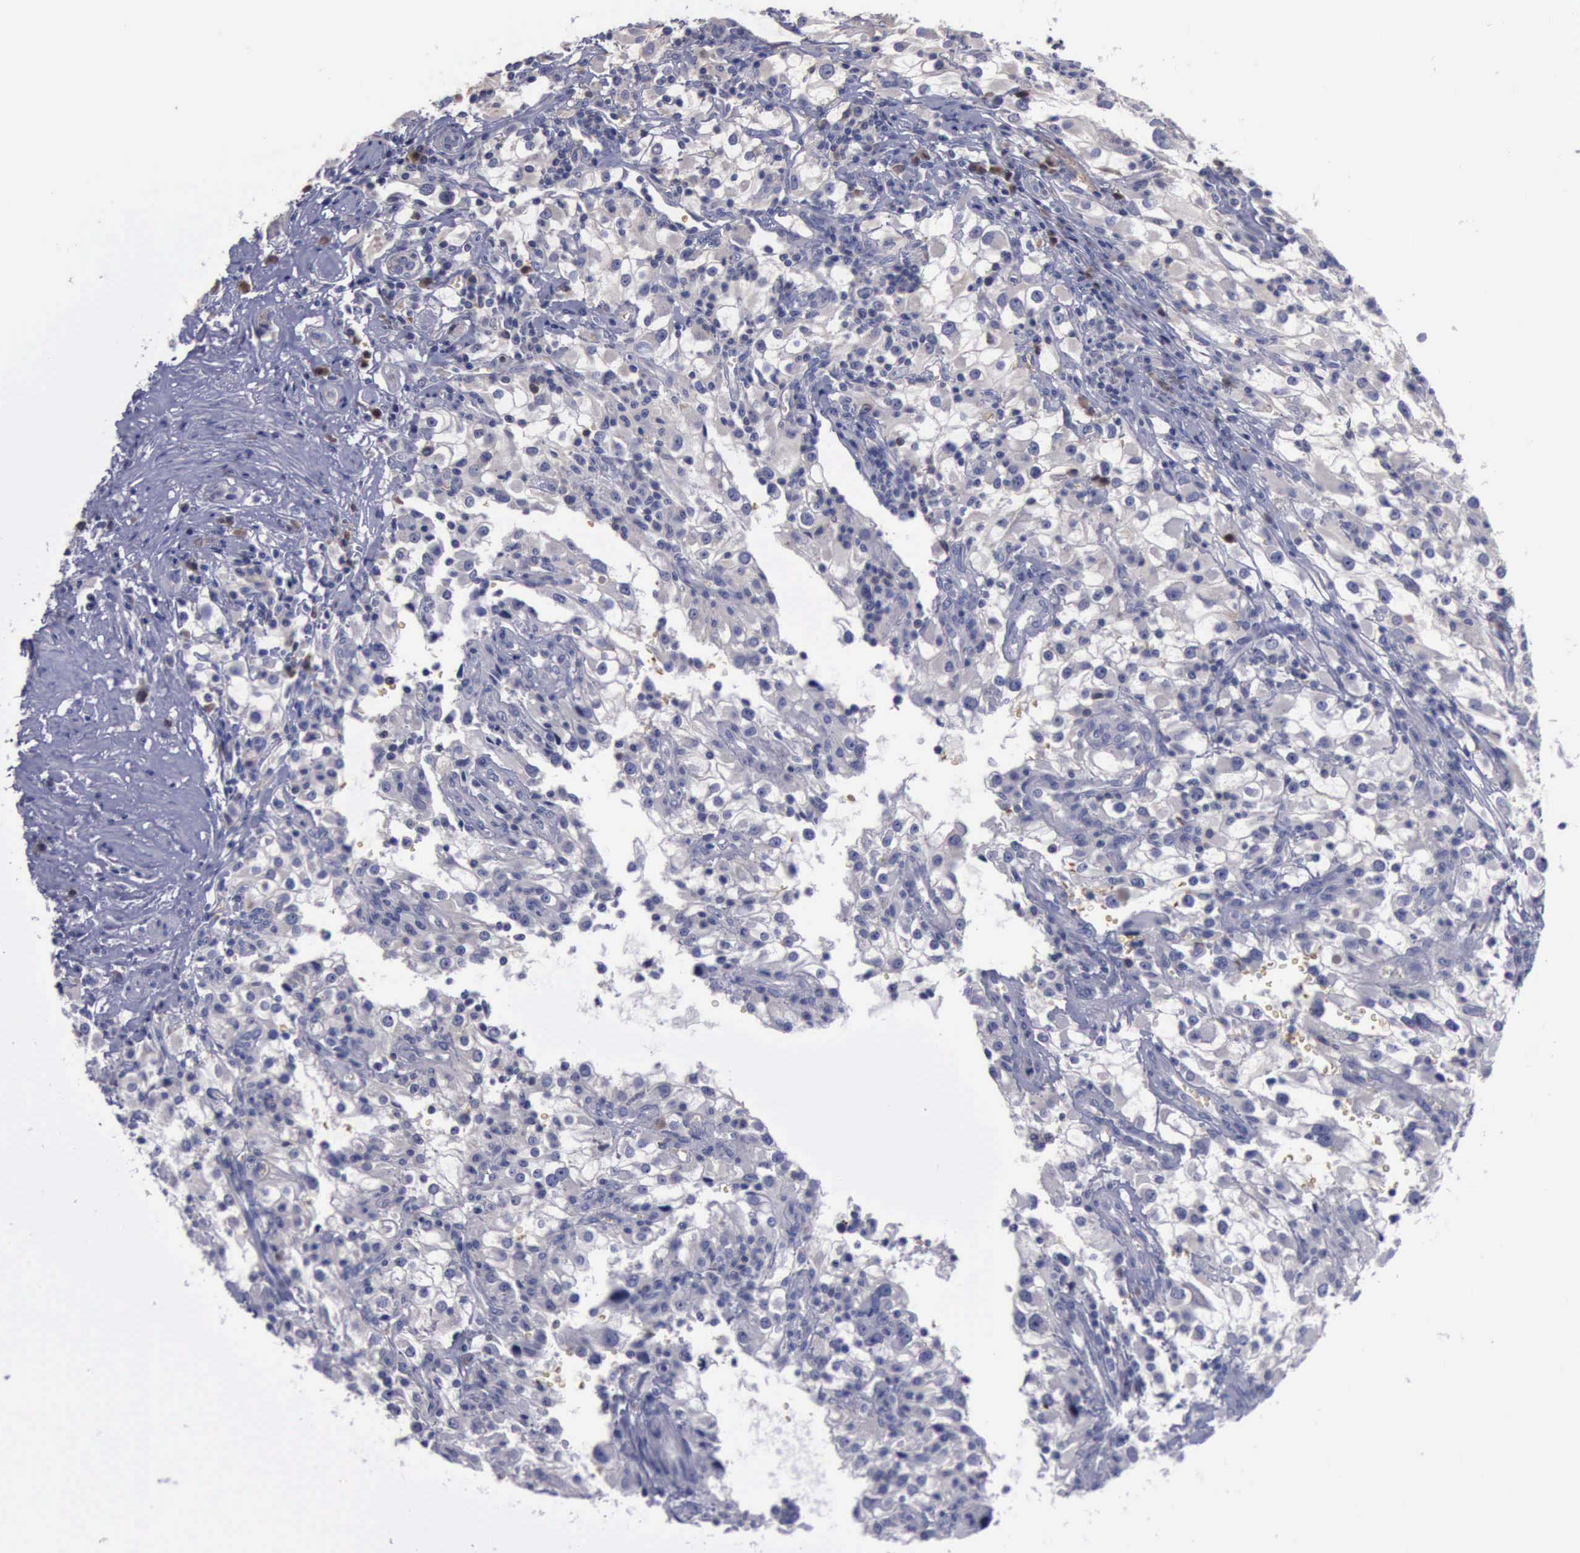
{"staining": {"intensity": "negative", "quantity": "none", "location": "none"}, "tissue": "renal cancer", "cell_type": "Tumor cells", "image_type": "cancer", "snomed": [{"axis": "morphology", "description": "Adenocarcinoma, NOS"}, {"axis": "topography", "description": "Kidney"}], "caption": "Adenocarcinoma (renal) was stained to show a protein in brown. There is no significant expression in tumor cells. (DAB immunohistochemistry (IHC), high magnification).", "gene": "CEP128", "patient": {"sex": "female", "age": 52}}